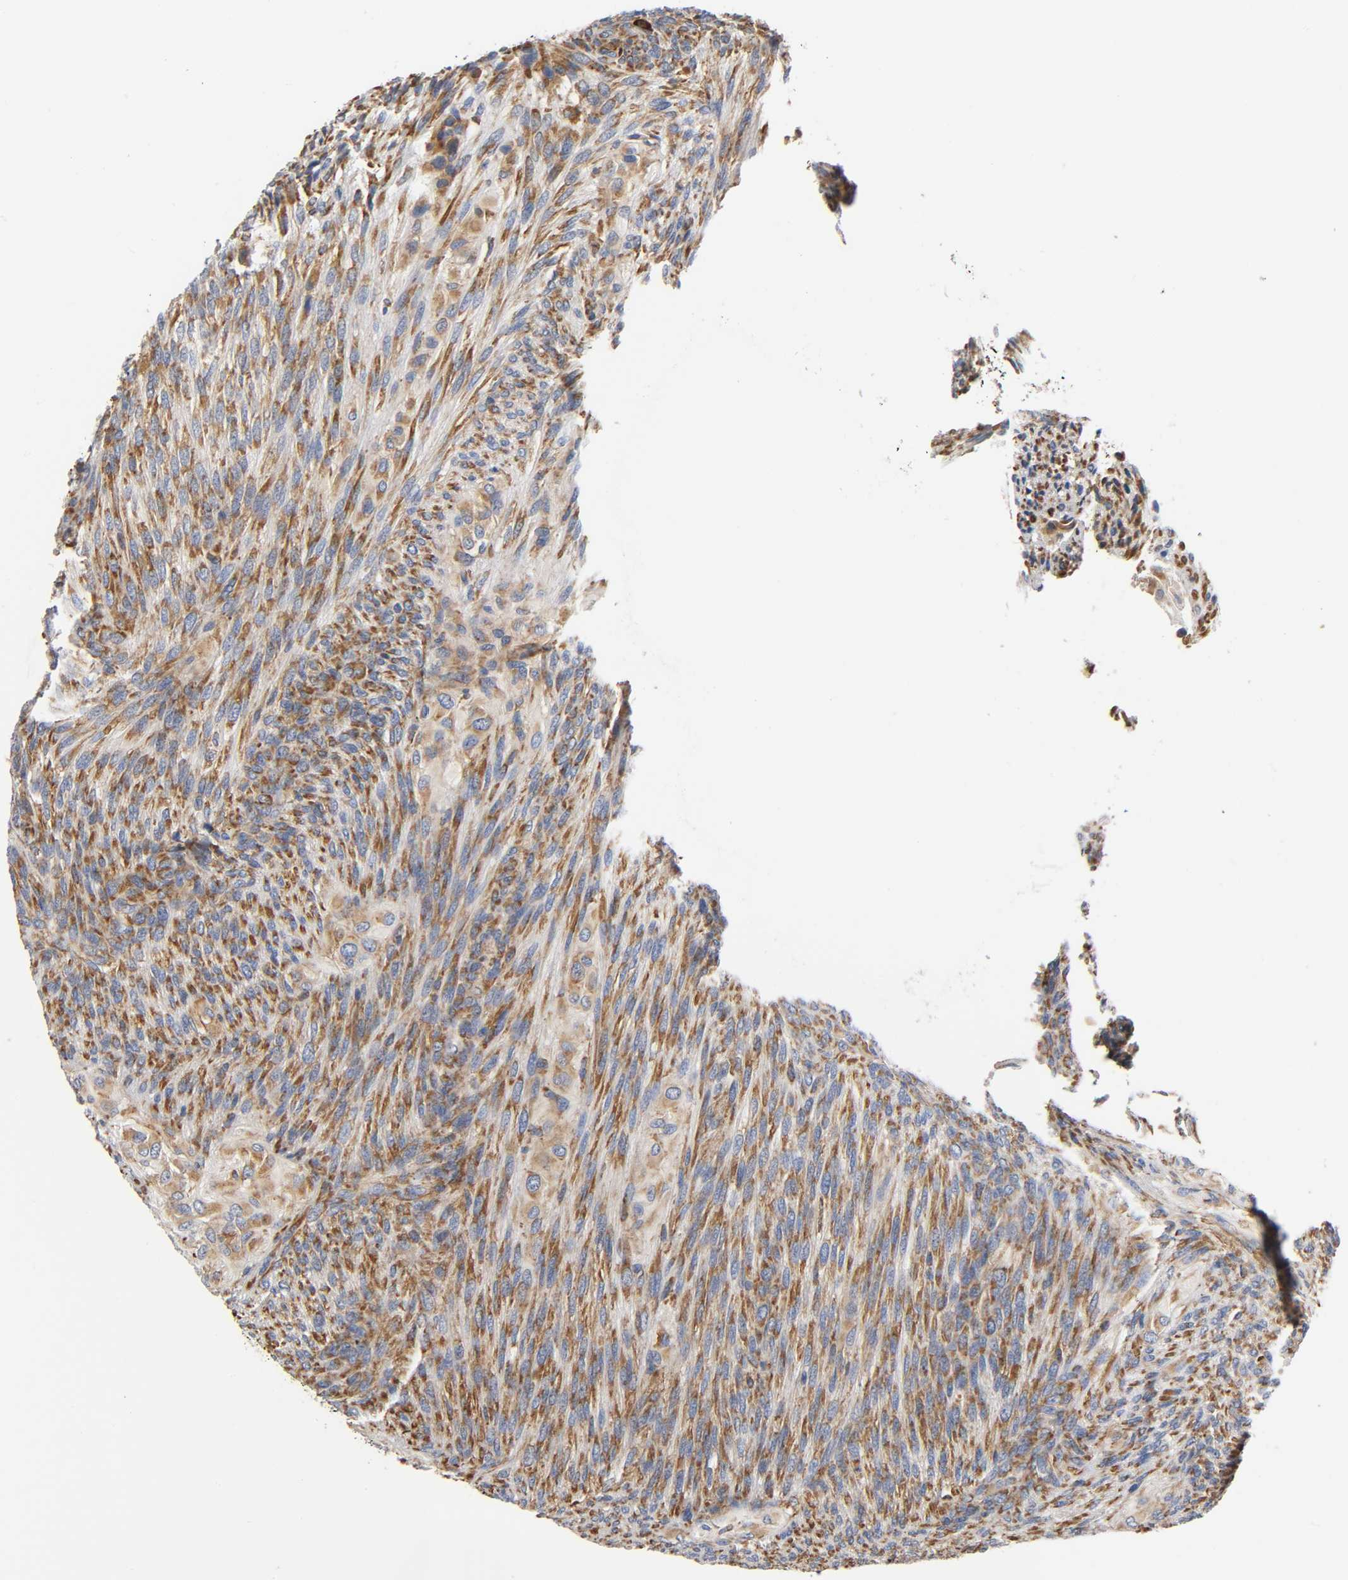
{"staining": {"intensity": "moderate", "quantity": ">75%", "location": "cytoplasmic/membranous"}, "tissue": "glioma", "cell_type": "Tumor cells", "image_type": "cancer", "snomed": [{"axis": "morphology", "description": "Glioma, malignant, High grade"}, {"axis": "topography", "description": "Cerebral cortex"}], "caption": "High-magnification brightfield microscopy of malignant glioma (high-grade) stained with DAB (brown) and counterstained with hematoxylin (blue). tumor cells exhibit moderate cytoplasmic/membranous expression is identified in about>75% of cells.", "gene": "UCKL1", "patient": {"sex": "female", "age": 55}}